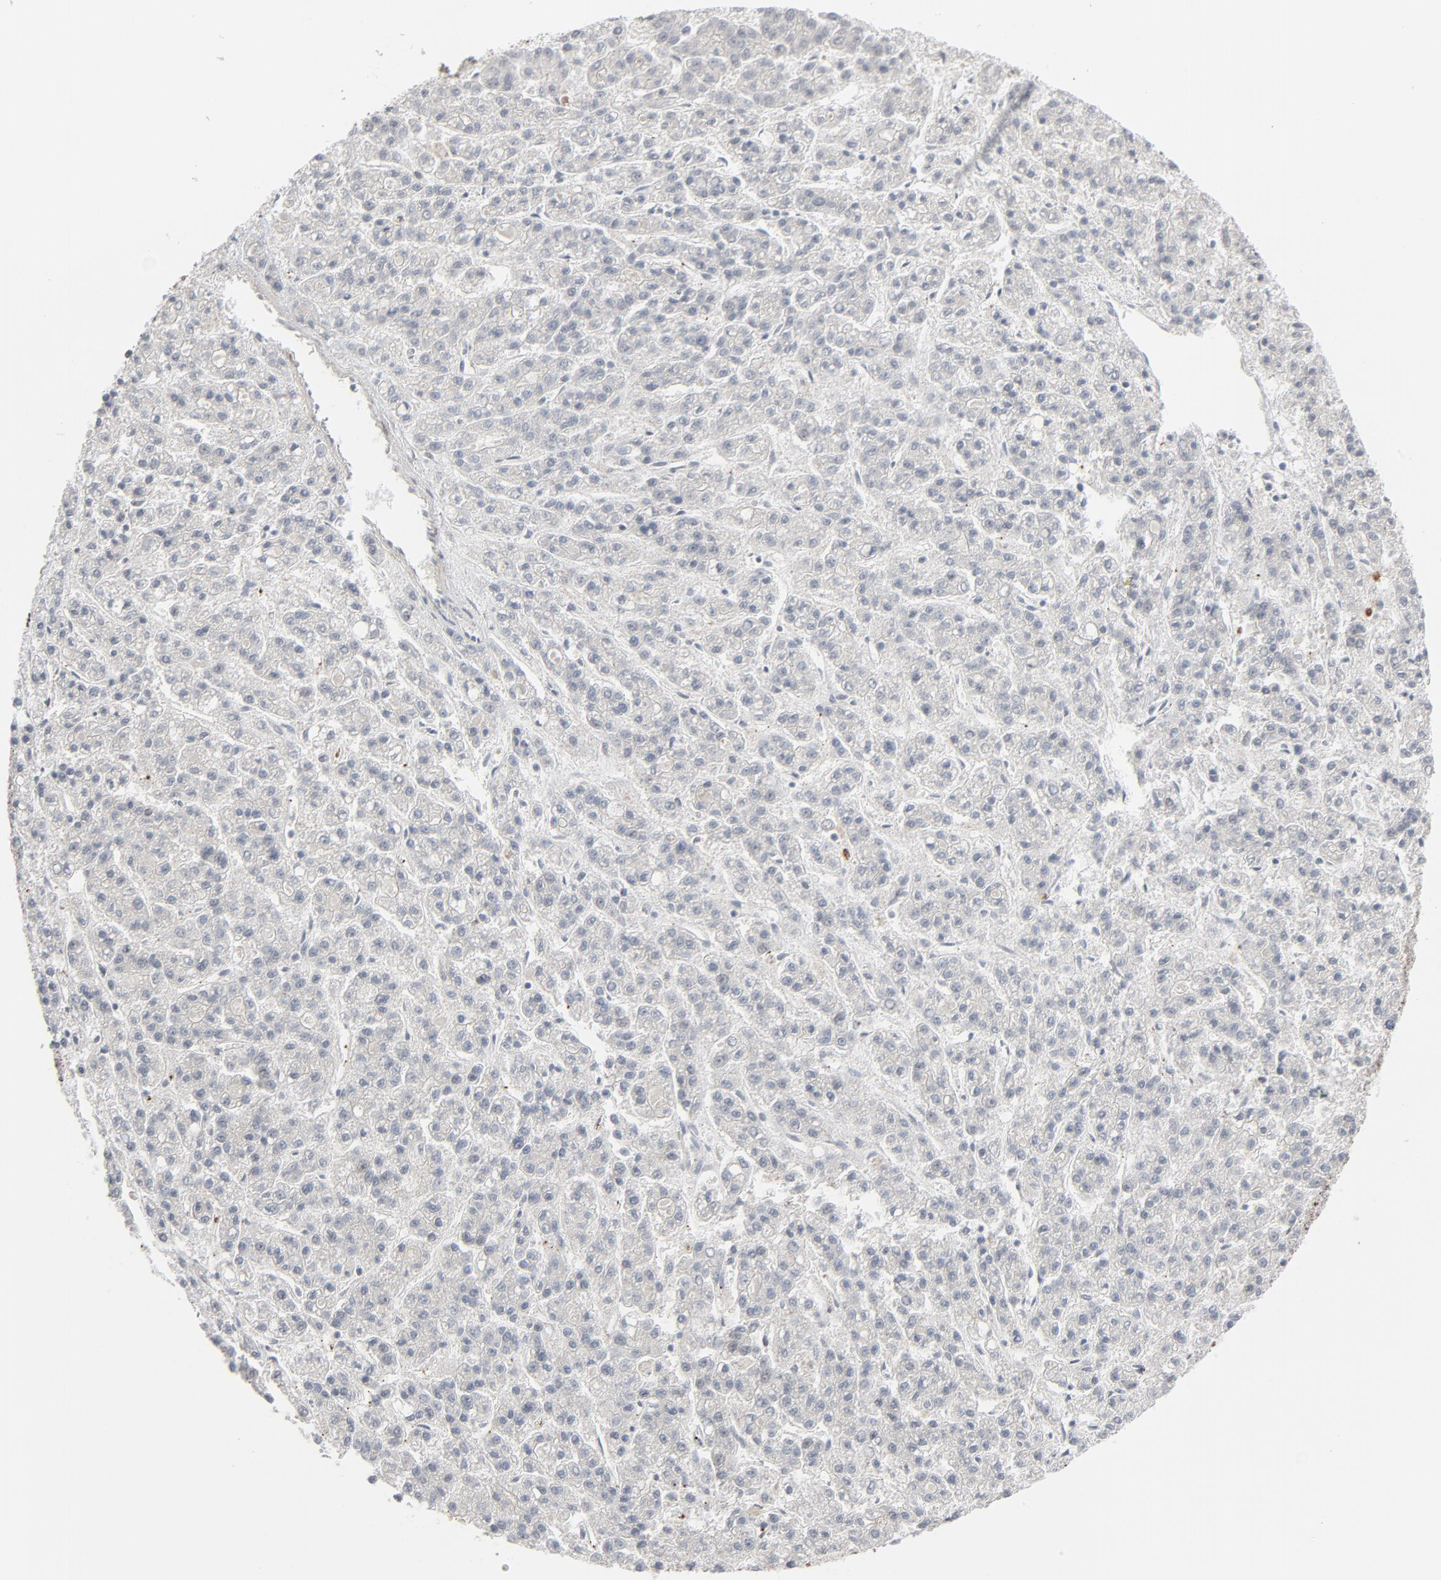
{"staining": {"intensity": "negative", "quantity": "none", "location": "none"}, "tissue": "liver cancer", "cell_type": "Tumor cells", "image_type": "cancer", "snomed": [{"axis": "morphology", "description": "Carcinoma, Hepatocellular, NOS"}, {"axis": "topography", "description": "Liver"}], "caption": "This photomicrograph is of liver hepatocellular carcinoma stained with immunohistochemistry to label a protein in brown with the nuclei are counter-stained blue. There is no expression in tumor cells.", "gene": "CUX1", "patient": {"sex": "male", "age": 70}}